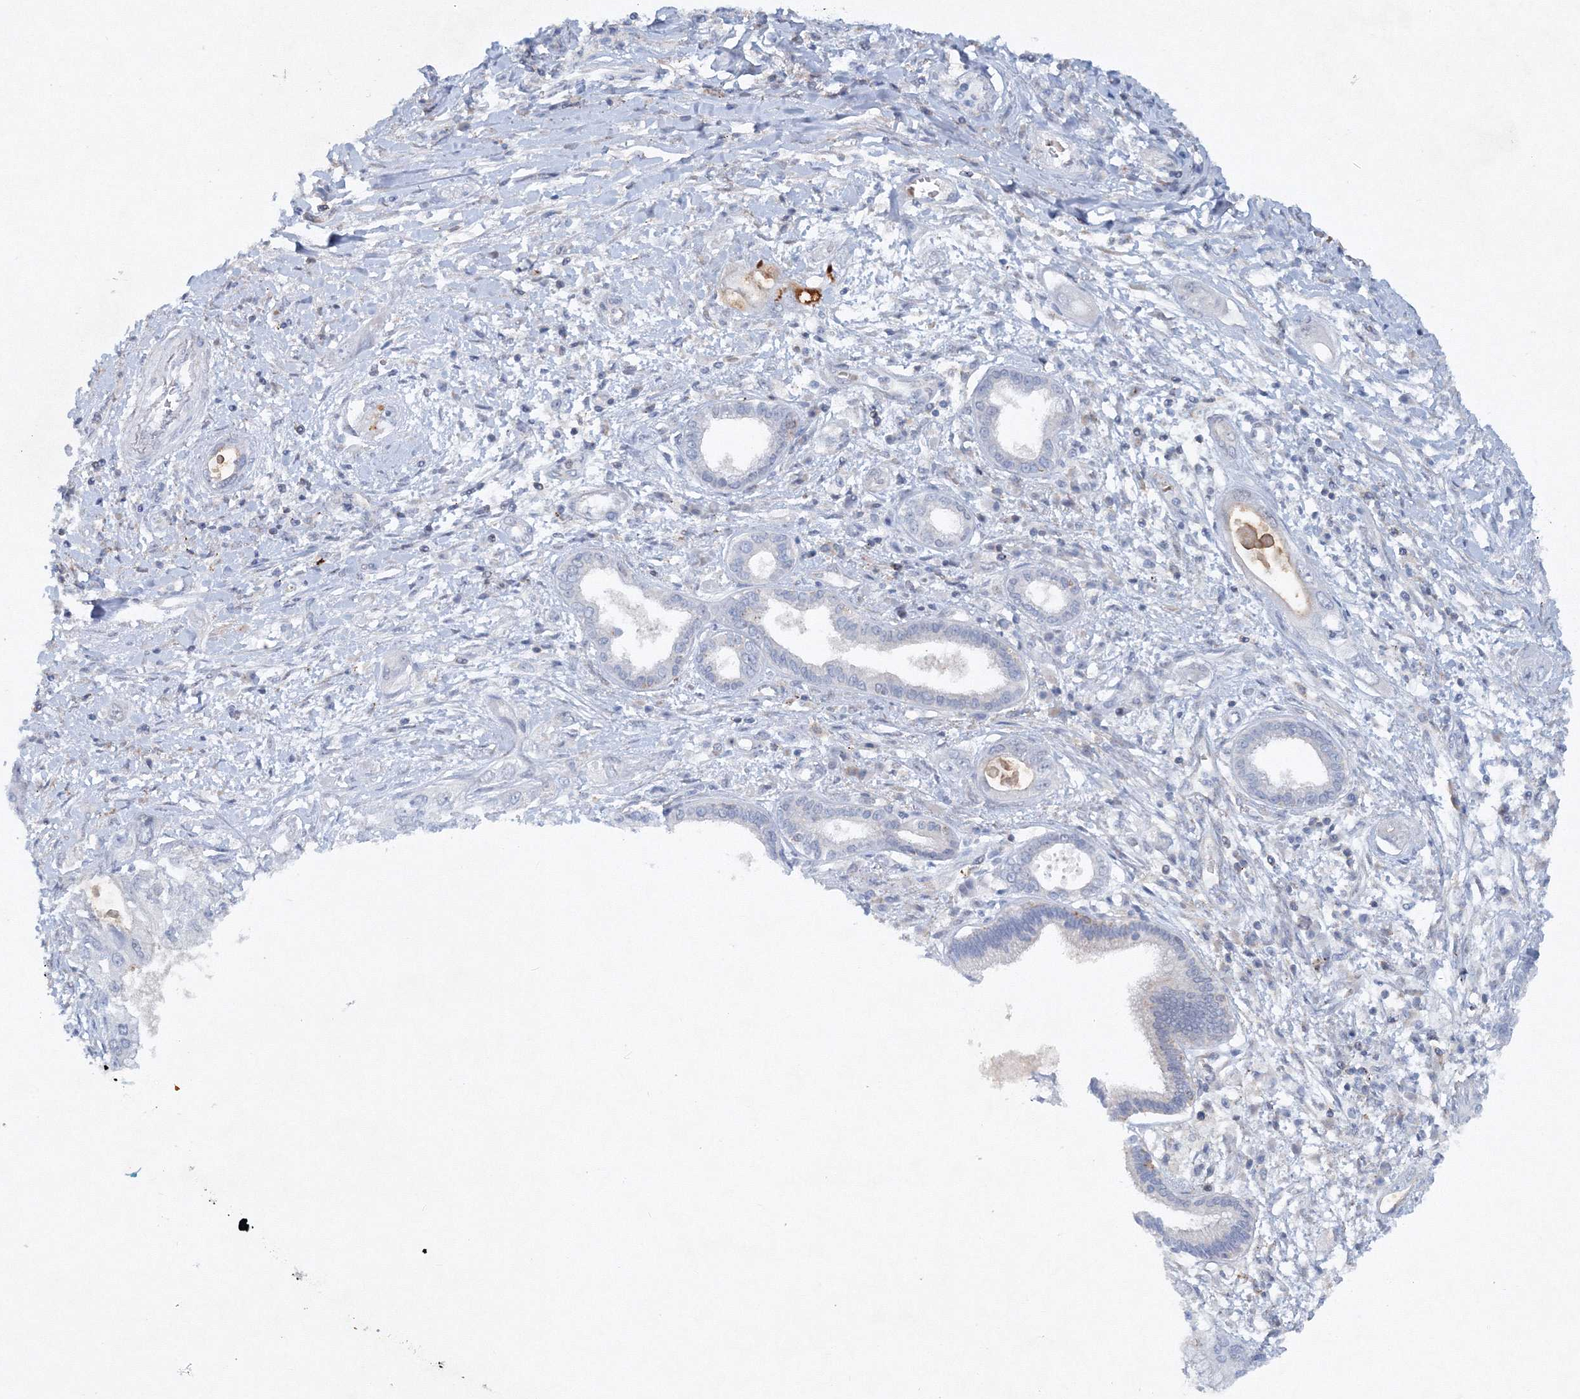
{"staining": {"intensity": "negative", "quantity": "none", "location": "none"}, "tissue": "pancreatic cancer", "cell_type": "Tumor cells", "image_type": "cancer", "snomed": [{"axis": "morphology", "description": "Inflammation, NOS"}, {"axis": "morphology", "description": "Adenocarcinoma, NOS"}, {"axis": "topography", "description": "Pancreas"}], "caption": "IHC histopathology image of human pancreatic cancer stained for a protein (brown), which reveals no expression in tumor cells.", "gene": "SH3BP5", "patient": {"sex": "female", "age": 56}}